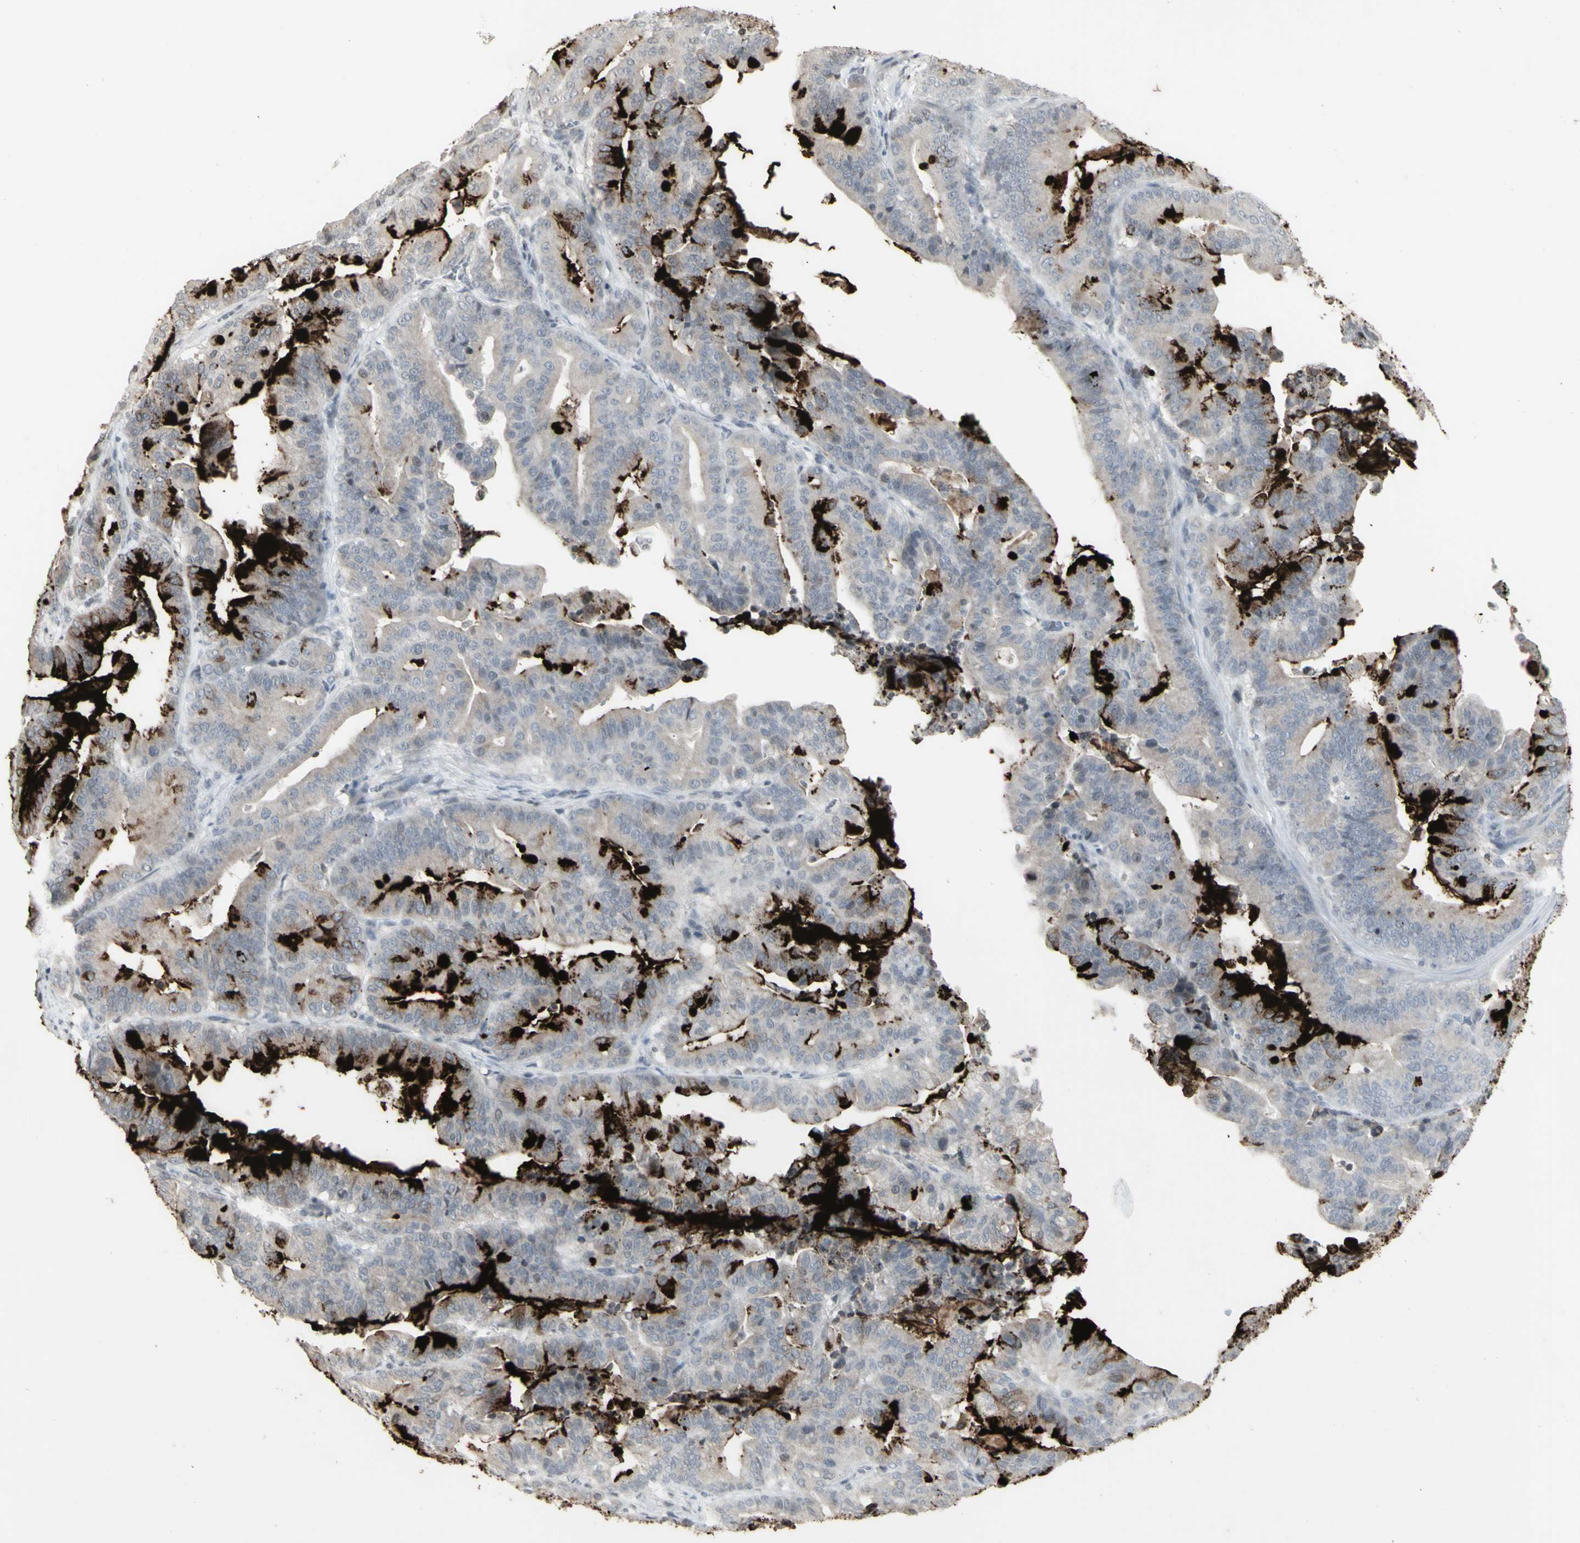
{"staining": {"intensity": "strong", "quantity": "<25%", "location": "cytoplasmic/membranous"}, "tissue": "pancreatic cancer", "cell_type": "Tumor cells", "image_type": "cancer", "snomed": [{"axis": "morphology", "description": "Adenocarcinoma, NOS"}, {"axis": "topography", "description": "Pancreas"}], "caption": "Immunohistochemistry (IHC) staining of adenocarcinoma (pancreatic), which displays medium levels of strong cytoplasmic/membranous staining in about <25% of tumor cells indicating strong cytoplasmic/membranous protein expression. The staining was performed using DAB (3,3'-diaminobenzidine) (brown) for protein detection and nuclei were counterstained in hematoxylin (blue).", "gene": "MUC5AC", "patient": {"sex": "male", "age": 63}}